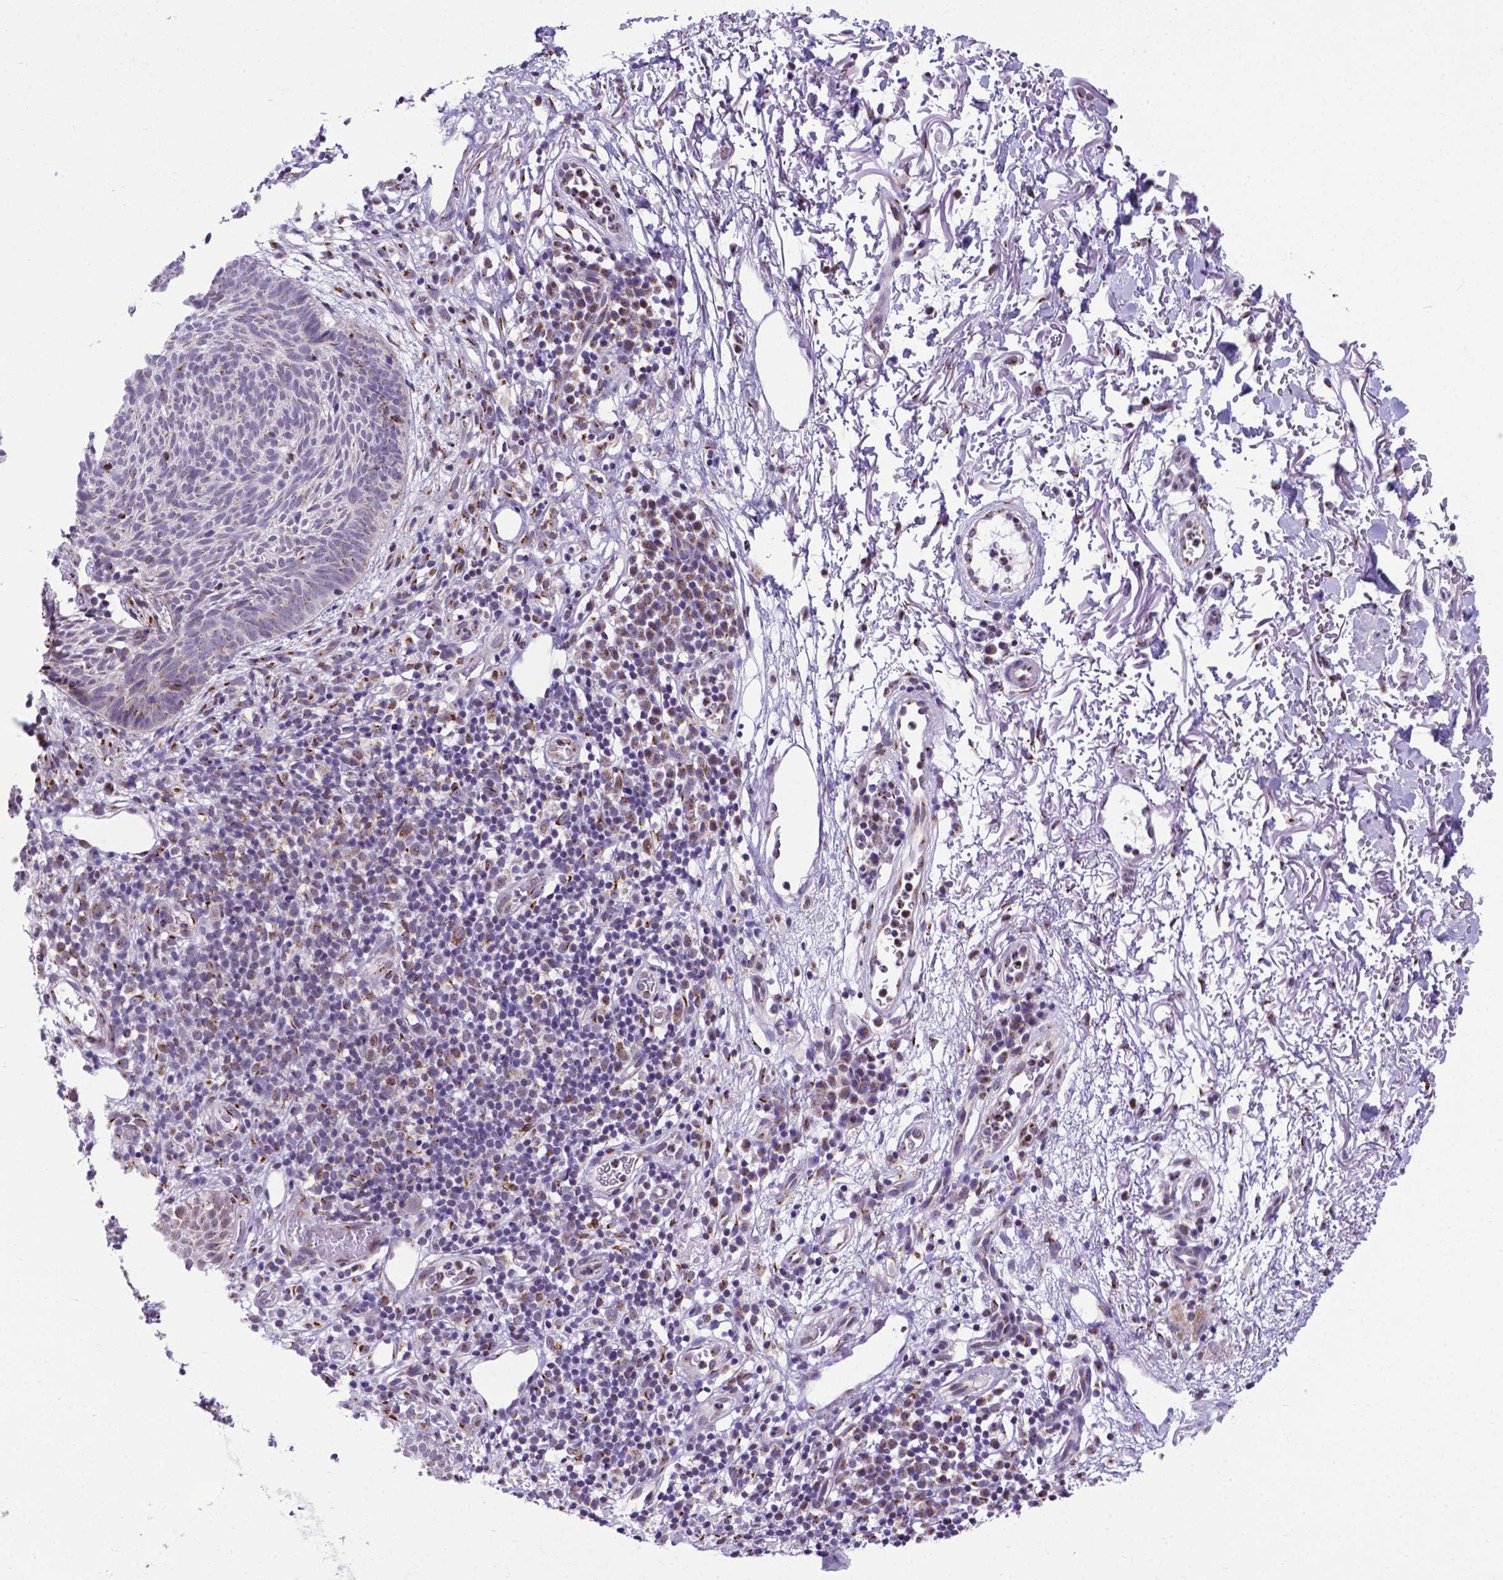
{"staining": {"intensity": "negative", "quantity": "none", "location": "none"}, "tissue": "skin cancer", "cell_type": "Tumor cells", "image_type": "cancer", "snomed": [{"axis": "morphology", "description": "Normal tissue, NOS"}, {"axis": "morphology", "description": "Basal cell carcinoma"}, {"axis": "topography", "description": "Skin"}], "caption": "The image shows no significant staining in tumor cells of skin basal cell carcinoma. The staining was performed using DAB (3,3'-diaminobenzidine) to visualize the protein expression in brown, while the nuclei were stained in blue with hematoxylin (Magnification: 20x).", "gene": "MRPL10", "patient": {"sex": "male", "age": 68}}